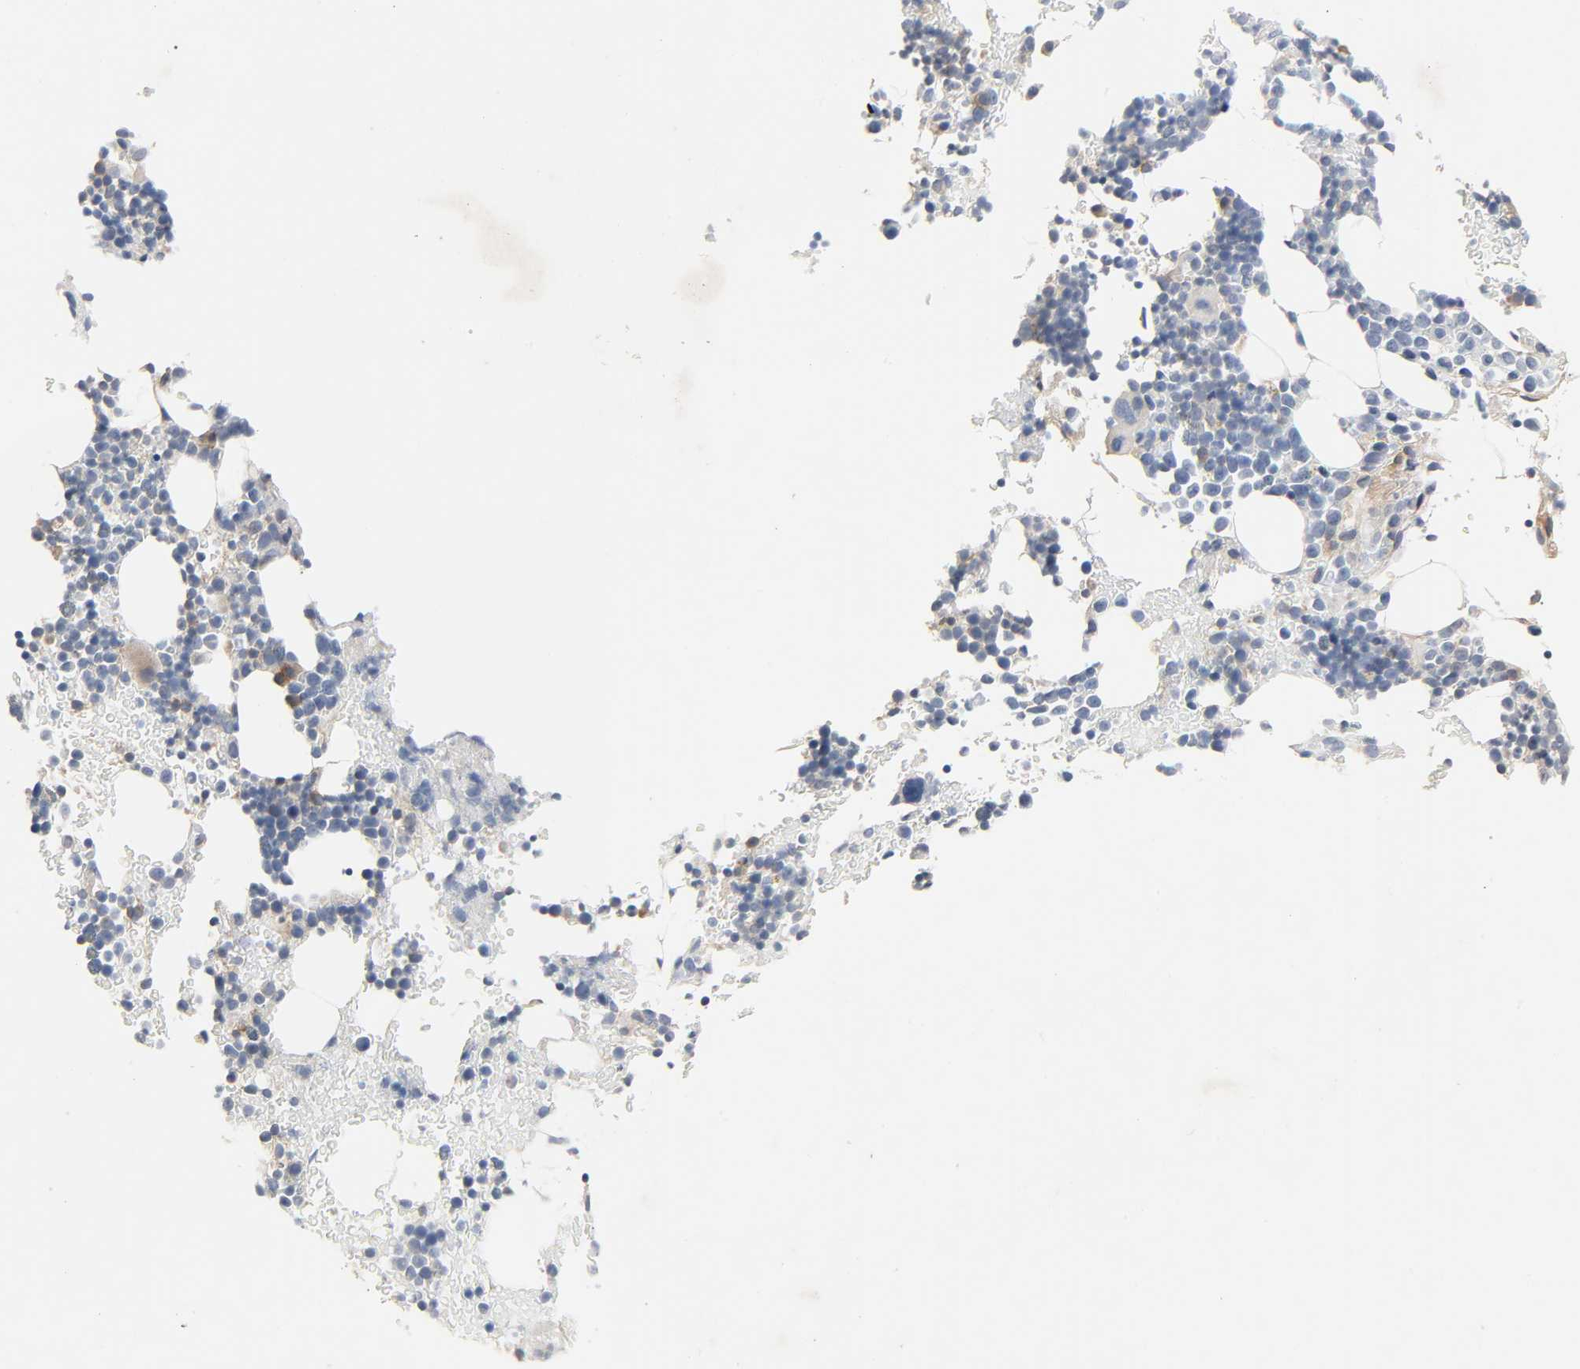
{"staining": {"intensity": "moderate", "quantity": "<25%", "location": "cytoplasmic/membranous"}, "tissue": "bone marrow", "cell_type": "Hematopoietic cells", "image_type": "normal", "snomed": [{"axis": "morphology", "description": "Normal tissue, NOS"}, {"axis": "topography", "description": "Bone marrow"}], "caption": "Immunohistochemistry (IHC) of unremarkable human bone marrow shows low levels of moderate cytoplasmic/membranous expression in about <25% of hematopoietic cells.", "gene": "ARPC1A", "patient": {"sex": "male", "age": 17}}